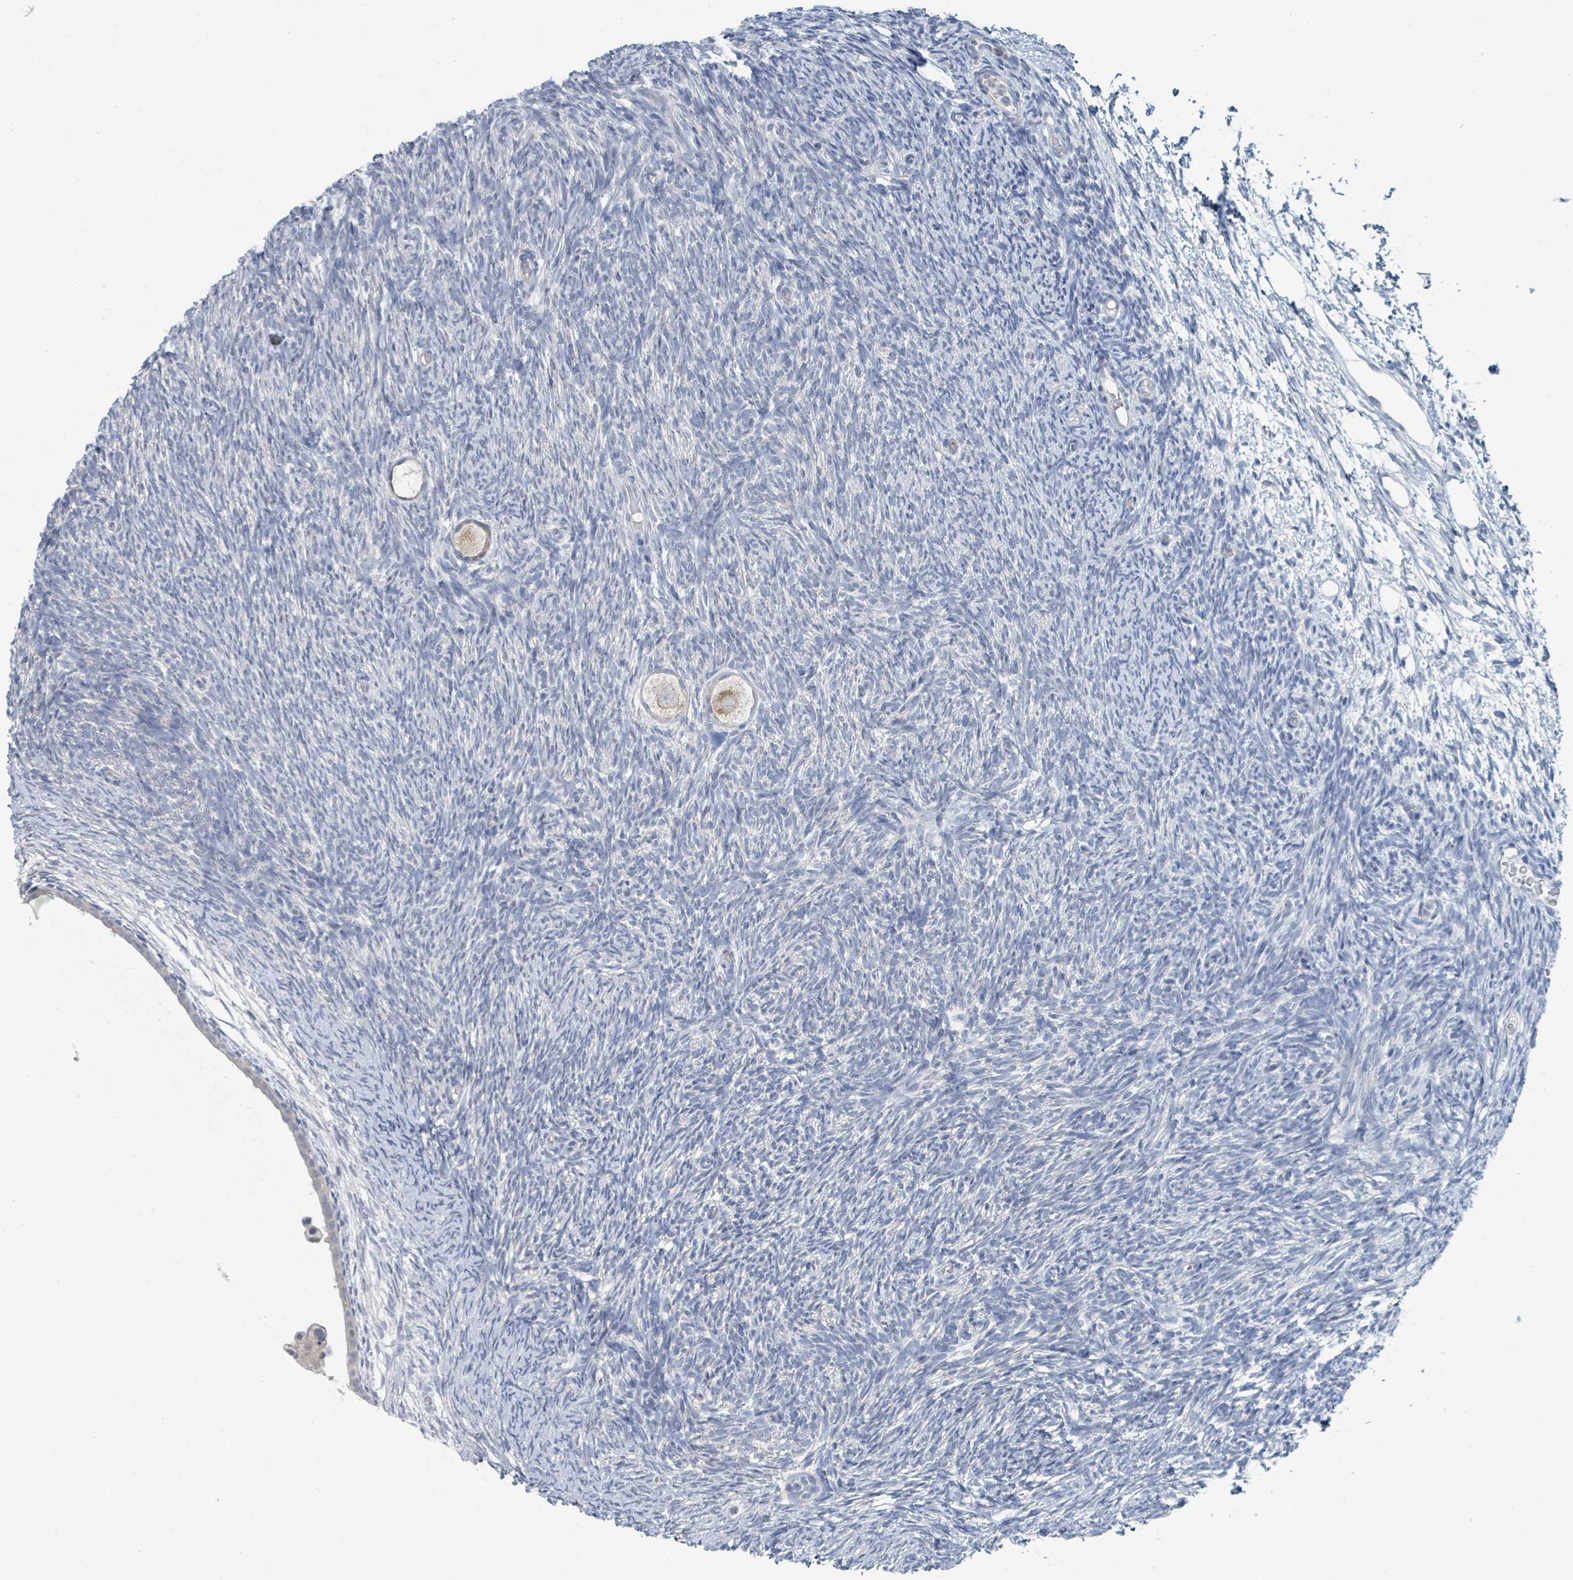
{"staining": {"intensity": "moderate", "quantity": ">75%", "location": "cytoplasmic/membranous"}, "tissue": "ovary", "cell_type": "Follicle cells", "image_type": "normal", "snomed": [{"axis": "morphology", "description": "Normal tissue, NOS"}, {"axis": "topography", "description": "Ovary"}], "caption": "Ovary stained with DAB (3,3'-diaminobenzidine) IHC displays medium levels of moderate cytoplasmic/membranous positivity in about >75% of follicle cells.", "gene": "ANKRD55", "patient": {"sex": "female", "age": 39}}